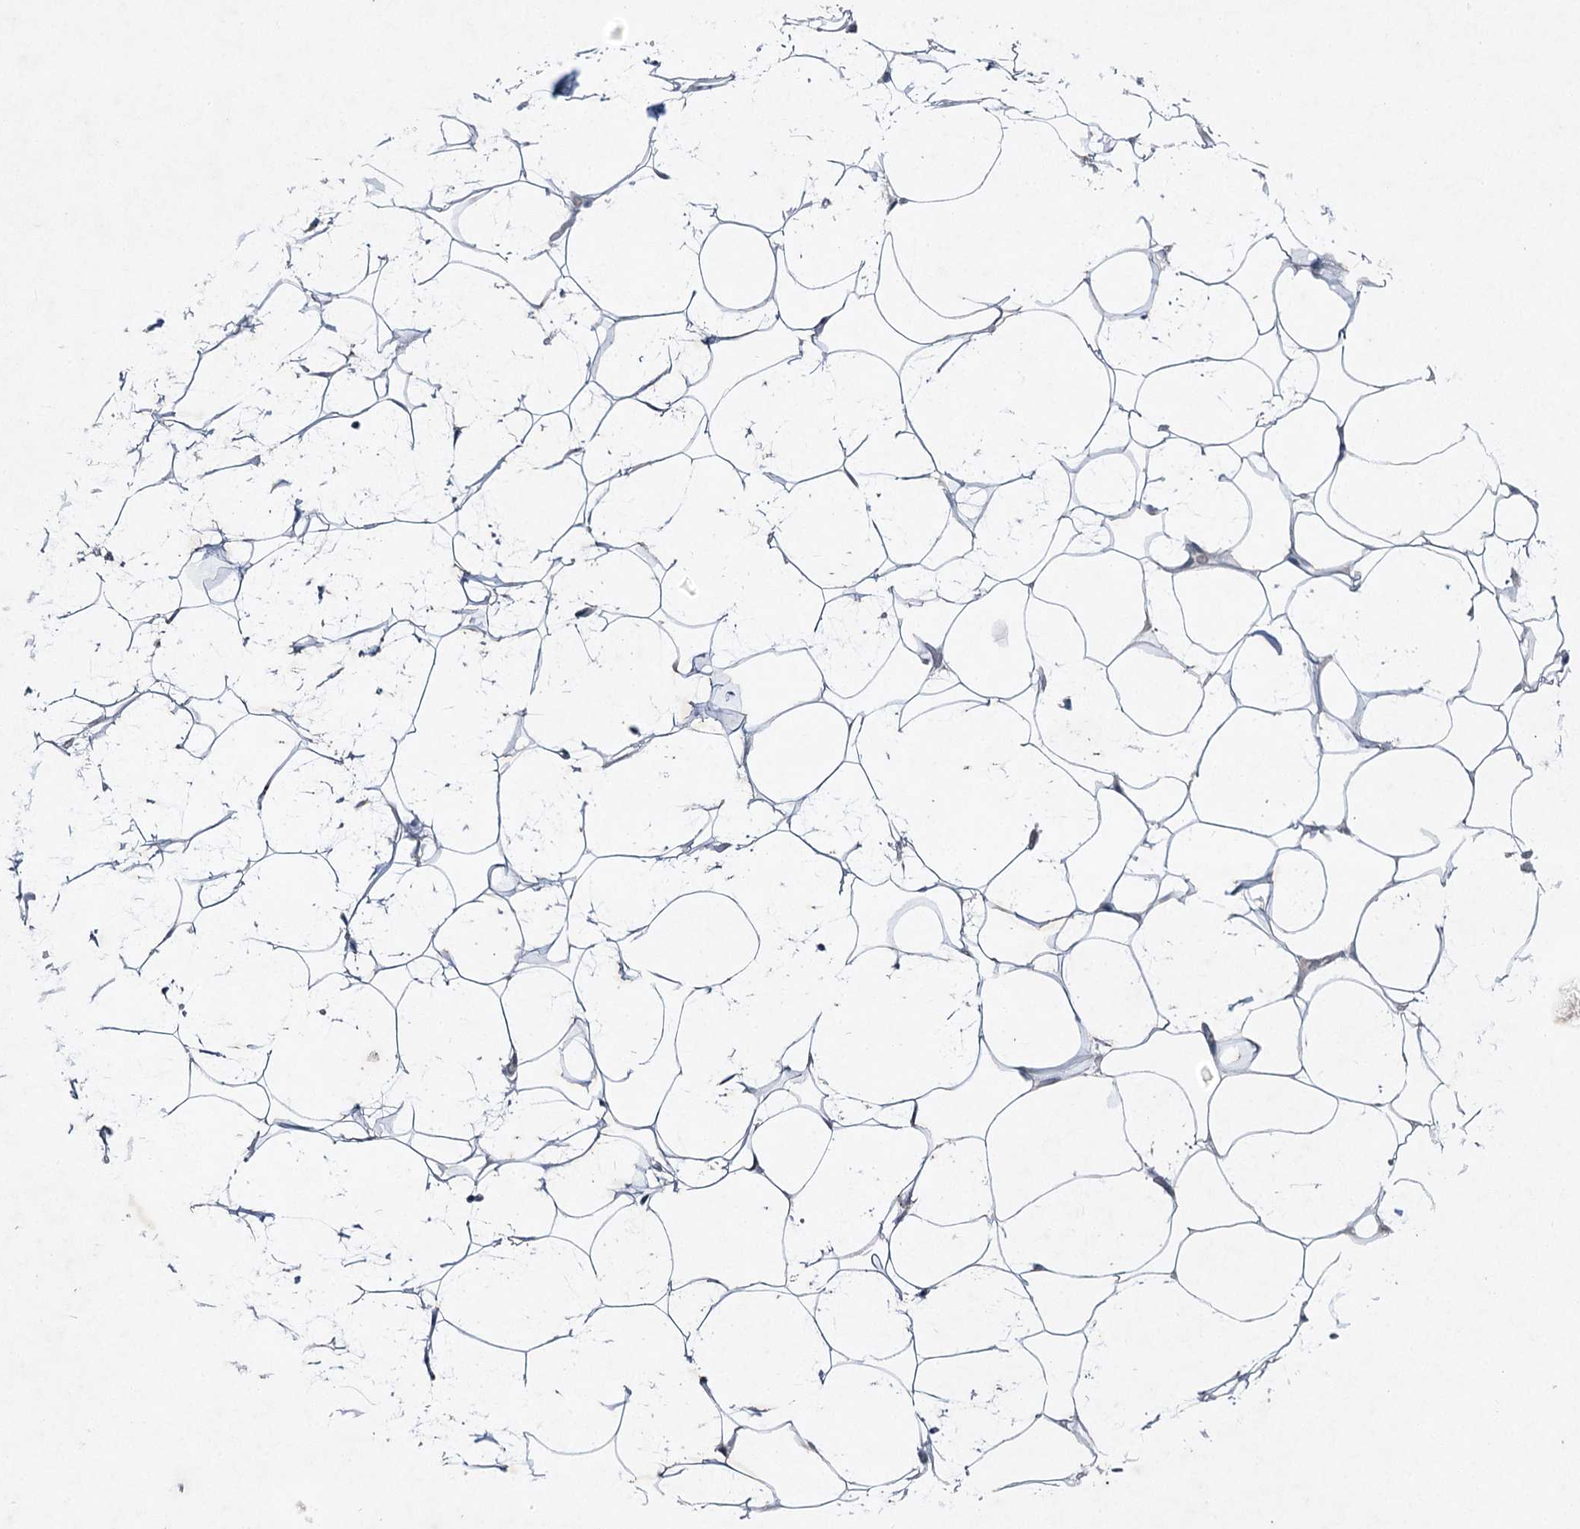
{"staining": {"intensity": "negative", "quantity": "none", "location": "none"}, "tissue": "adipose tissue", "cell_type": "Adipocytes", "image_type": "normal", "snomed": [{"axis": "morphology", "description": "Normal tissue, NOS"}, {"axis": "topography", "description": "Breast"}], "caption": "DAB (3,3'-diaminobenzidine) immunohistochemical staining of normal human adipose tissue shows no significant staining in adipocytes. Nuclei are stained in blue.", "gene": "ENSG00000285330", "patient": {"sex": "female", "age": 26}}